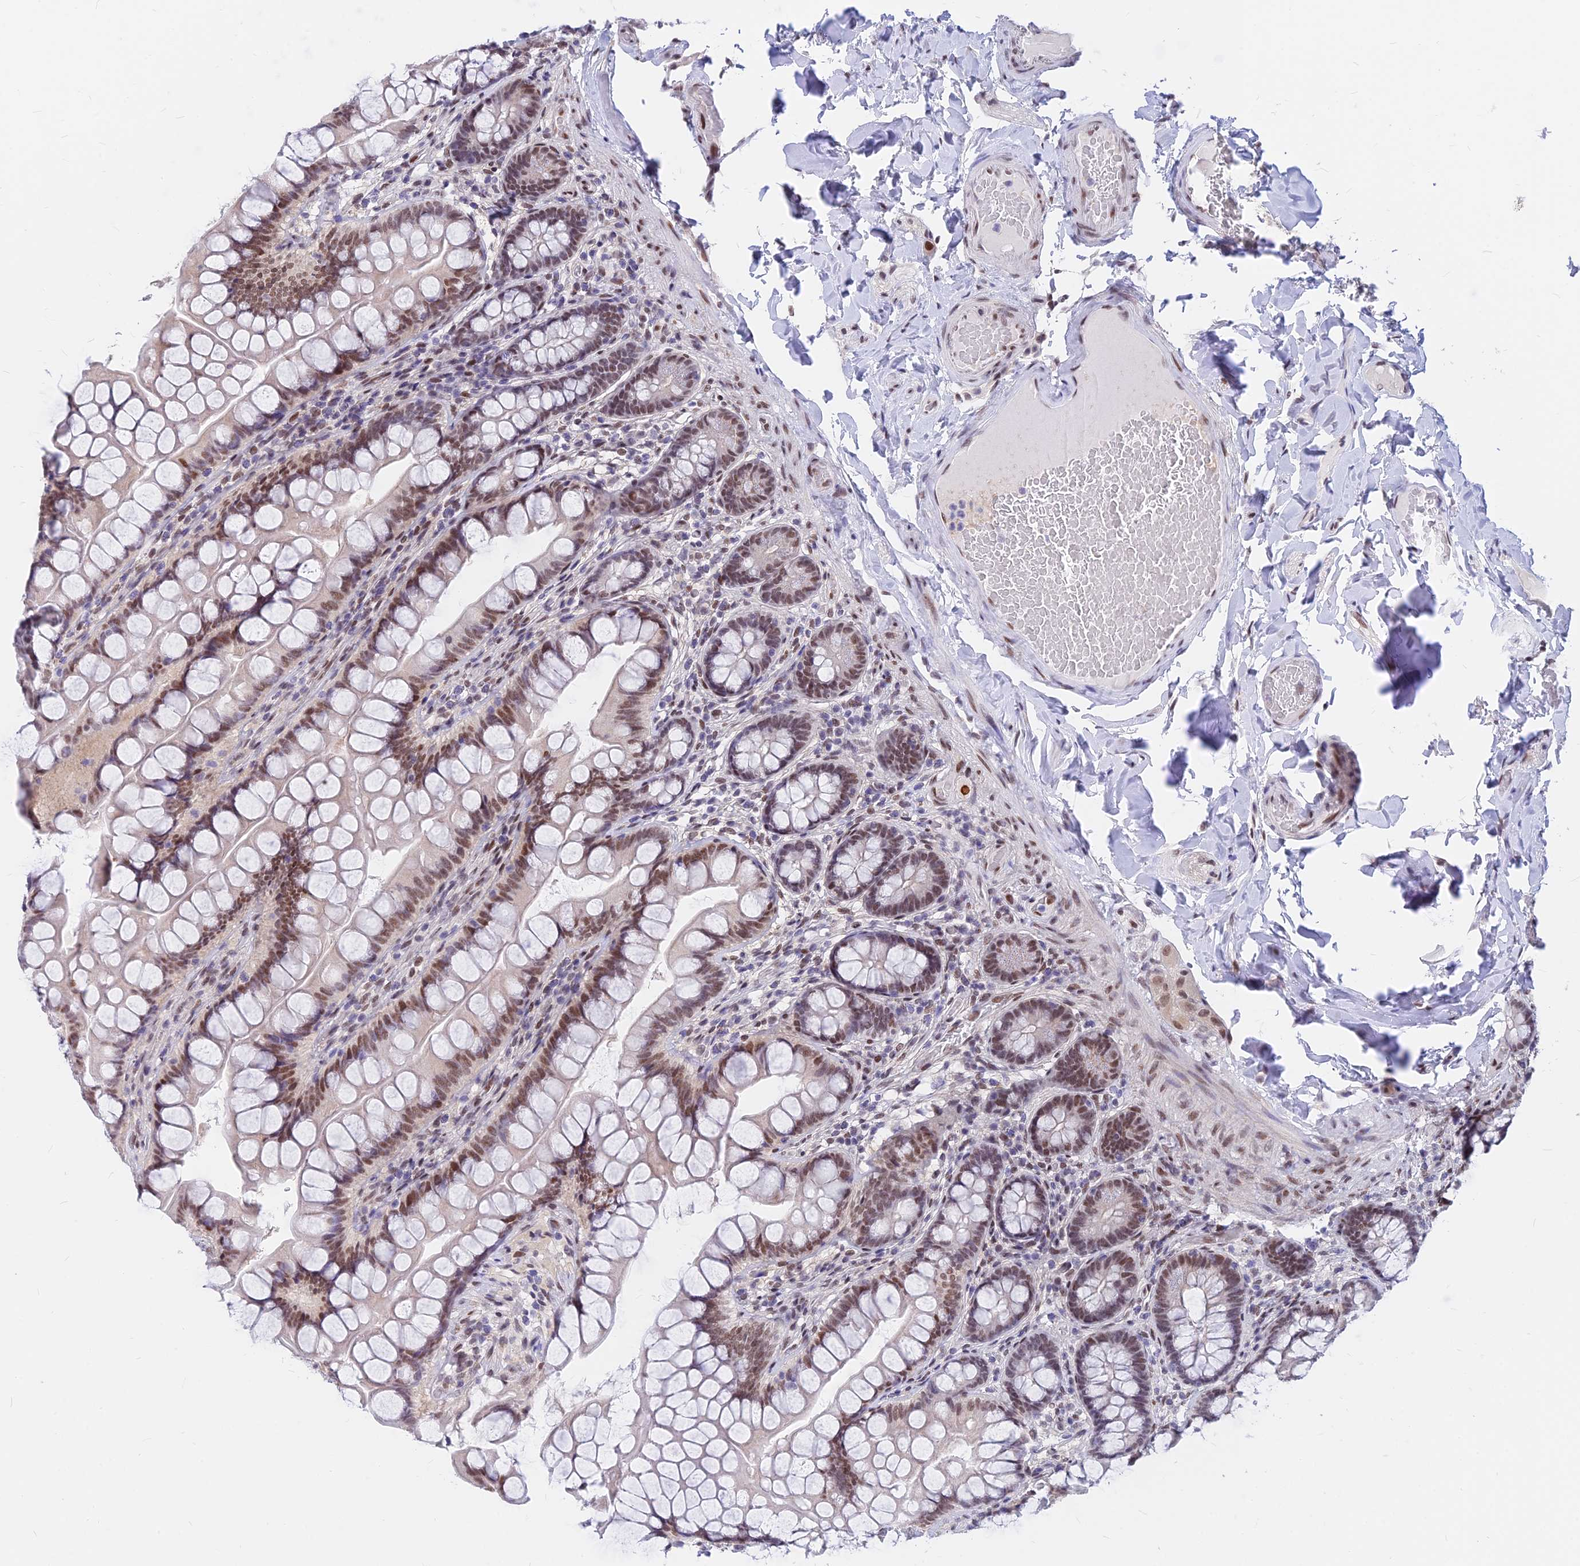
{"staining": {"intensity": "moderate", "quantity": ">75%", "location": "nuclear"}, "tissue": "small intestine", "cell_type": "Glandular cells", "image_type": "normal", "snomed": [{"axis": "morphology", "description": "Normal tissue, NOS"}, {"axis": "topography", "description": "Small intestine"}], "caption": "A medium amount of moderate nuclear expression is appreciated in approximately >75% of glandular cells in unremarkable small intestine. Immunohistochemistry stains the protein of interest in brown and the nuclei are stained blue.", "gene": "KCTD13", "patient": {"sex": "male", "age": 70}}